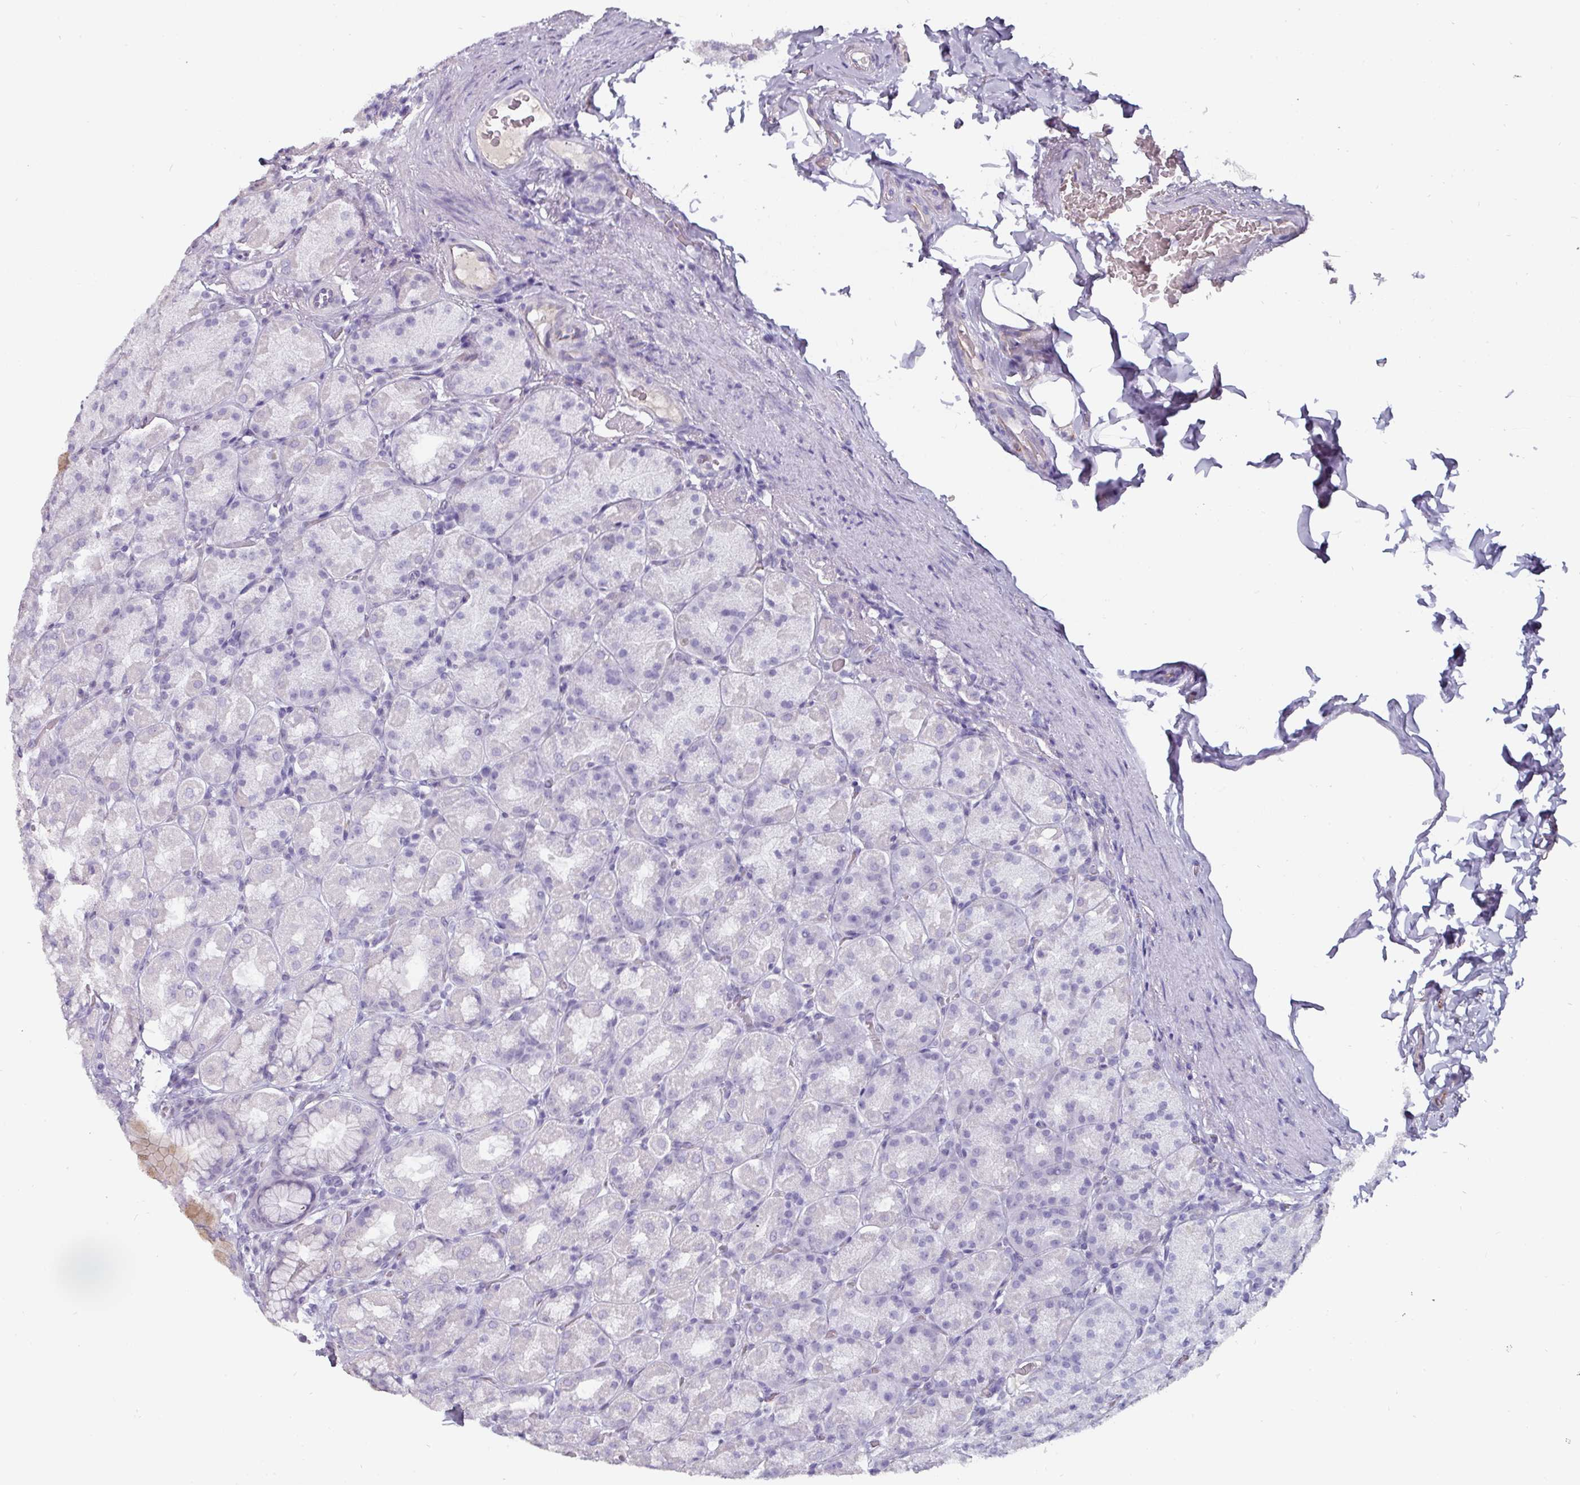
{"staining": {"intensity": "negative", "quantity": "none", "location": "none"}, "tissue": "stomach", "cell_type": "Glandular cells", "image_type": "normal", "snomed": [{"axis": "morphology", "description": "Normal tissue, NOS"}, {"axis": "topography", "description": "Stomach, upper"}, {"axis": "topography", "description": "Stomach"}], "caption": "Micrograph shows no protein staining in glandular cells of normal stomach. Nuclei are stained in blue.", "gene": "EYA3", "patient": {"sex": "male", "age": 68}}